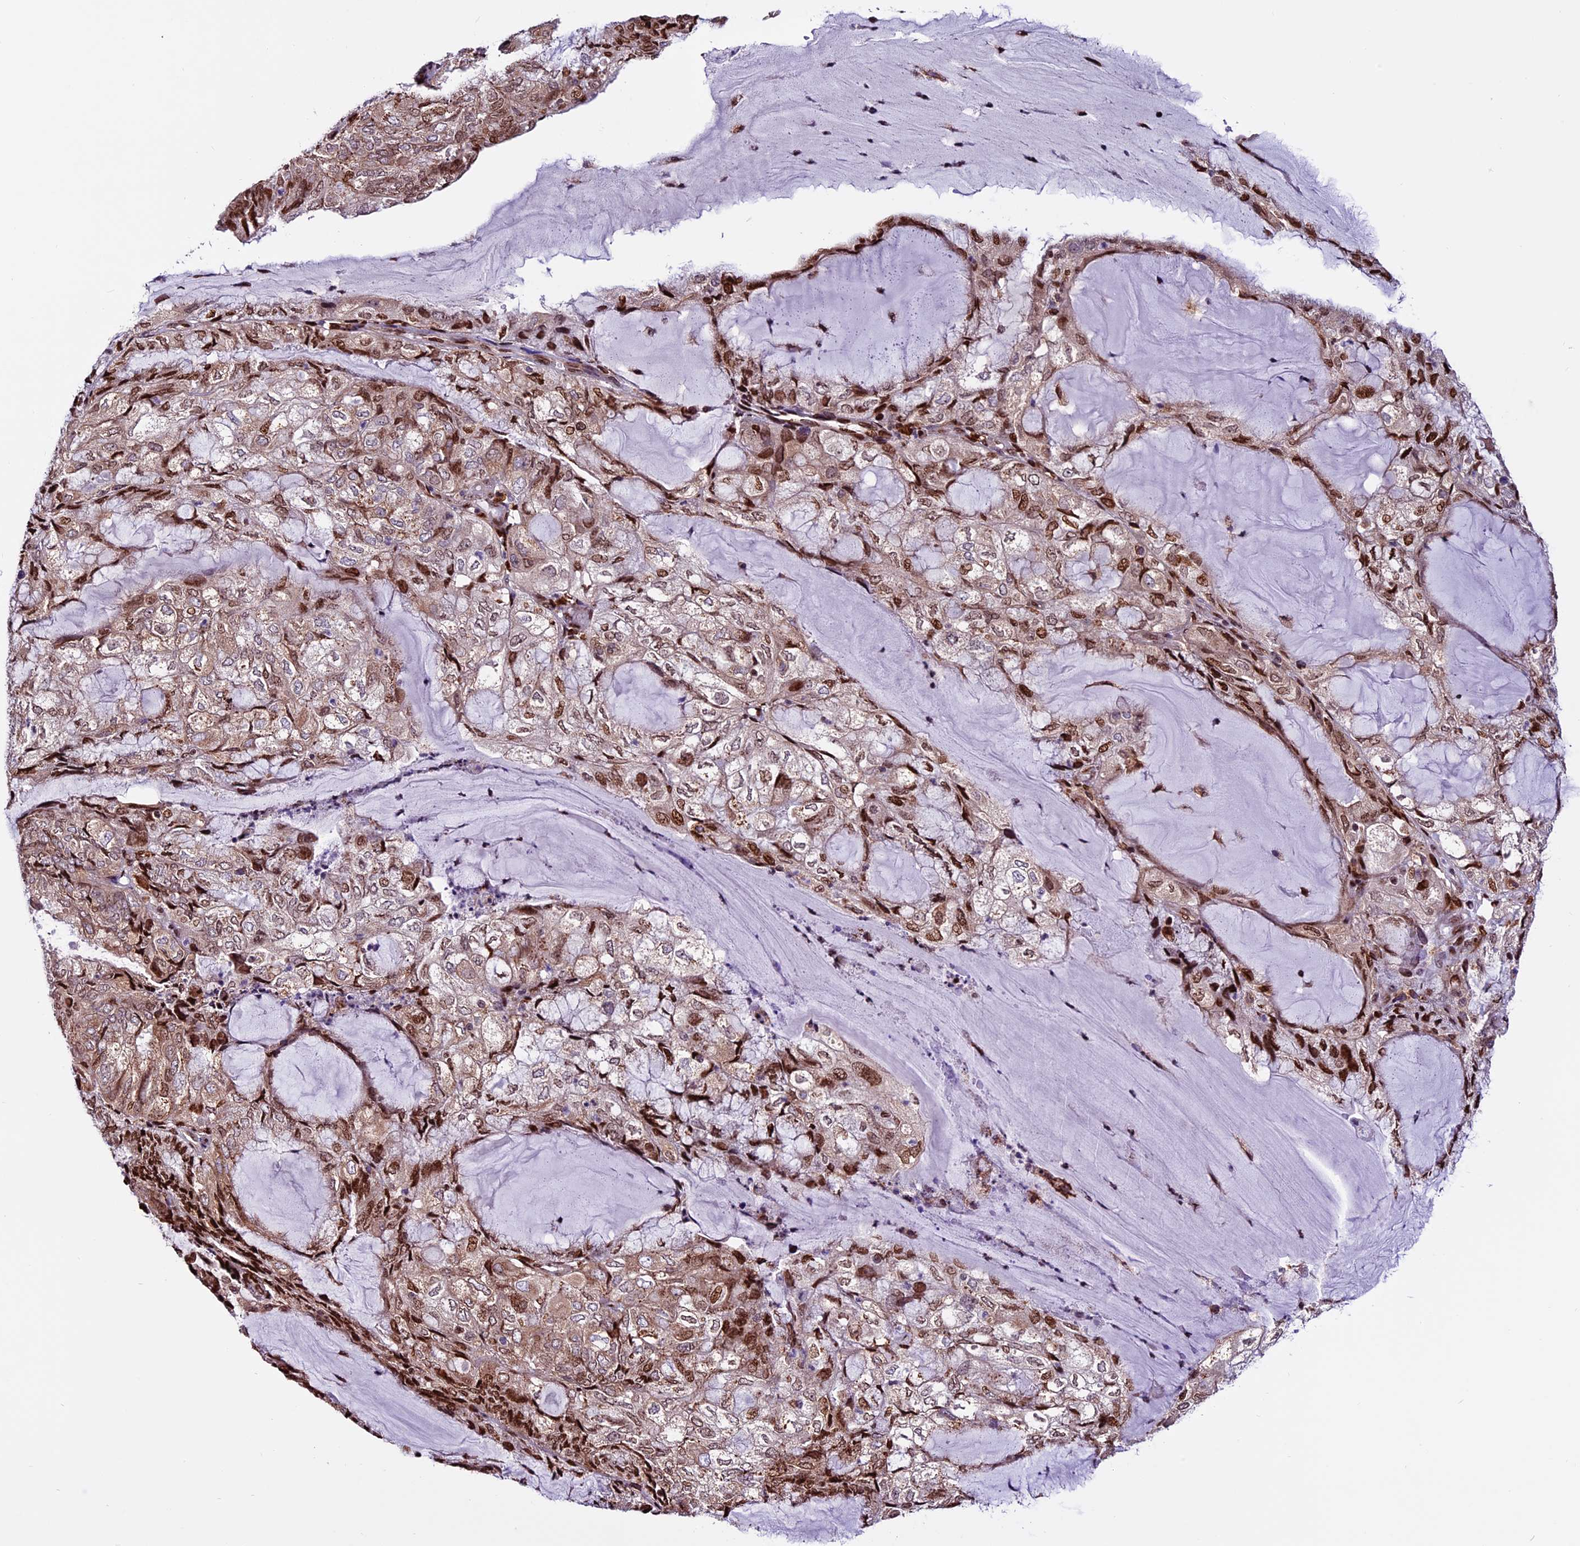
{"staining": {"intensity": "moderate", "quantity": "25%-75%", "location": "nuclear"}, "tissue": "endometrial cancer", "cell_type": "Tumor cells", "image_type": "cancer", "snomed": [{"axis": "morphology", "description": "Adenocarcinoma, NOS"}, {"axis": "topography", "description": "Endometrium"}], "caption": "An image of human endometrial adenocarcinoma stained for a protein displays moderate nuclear brown staining in tumor cells.", "gene": "RINL", "patient": {"sex": "female", "age": 81}}